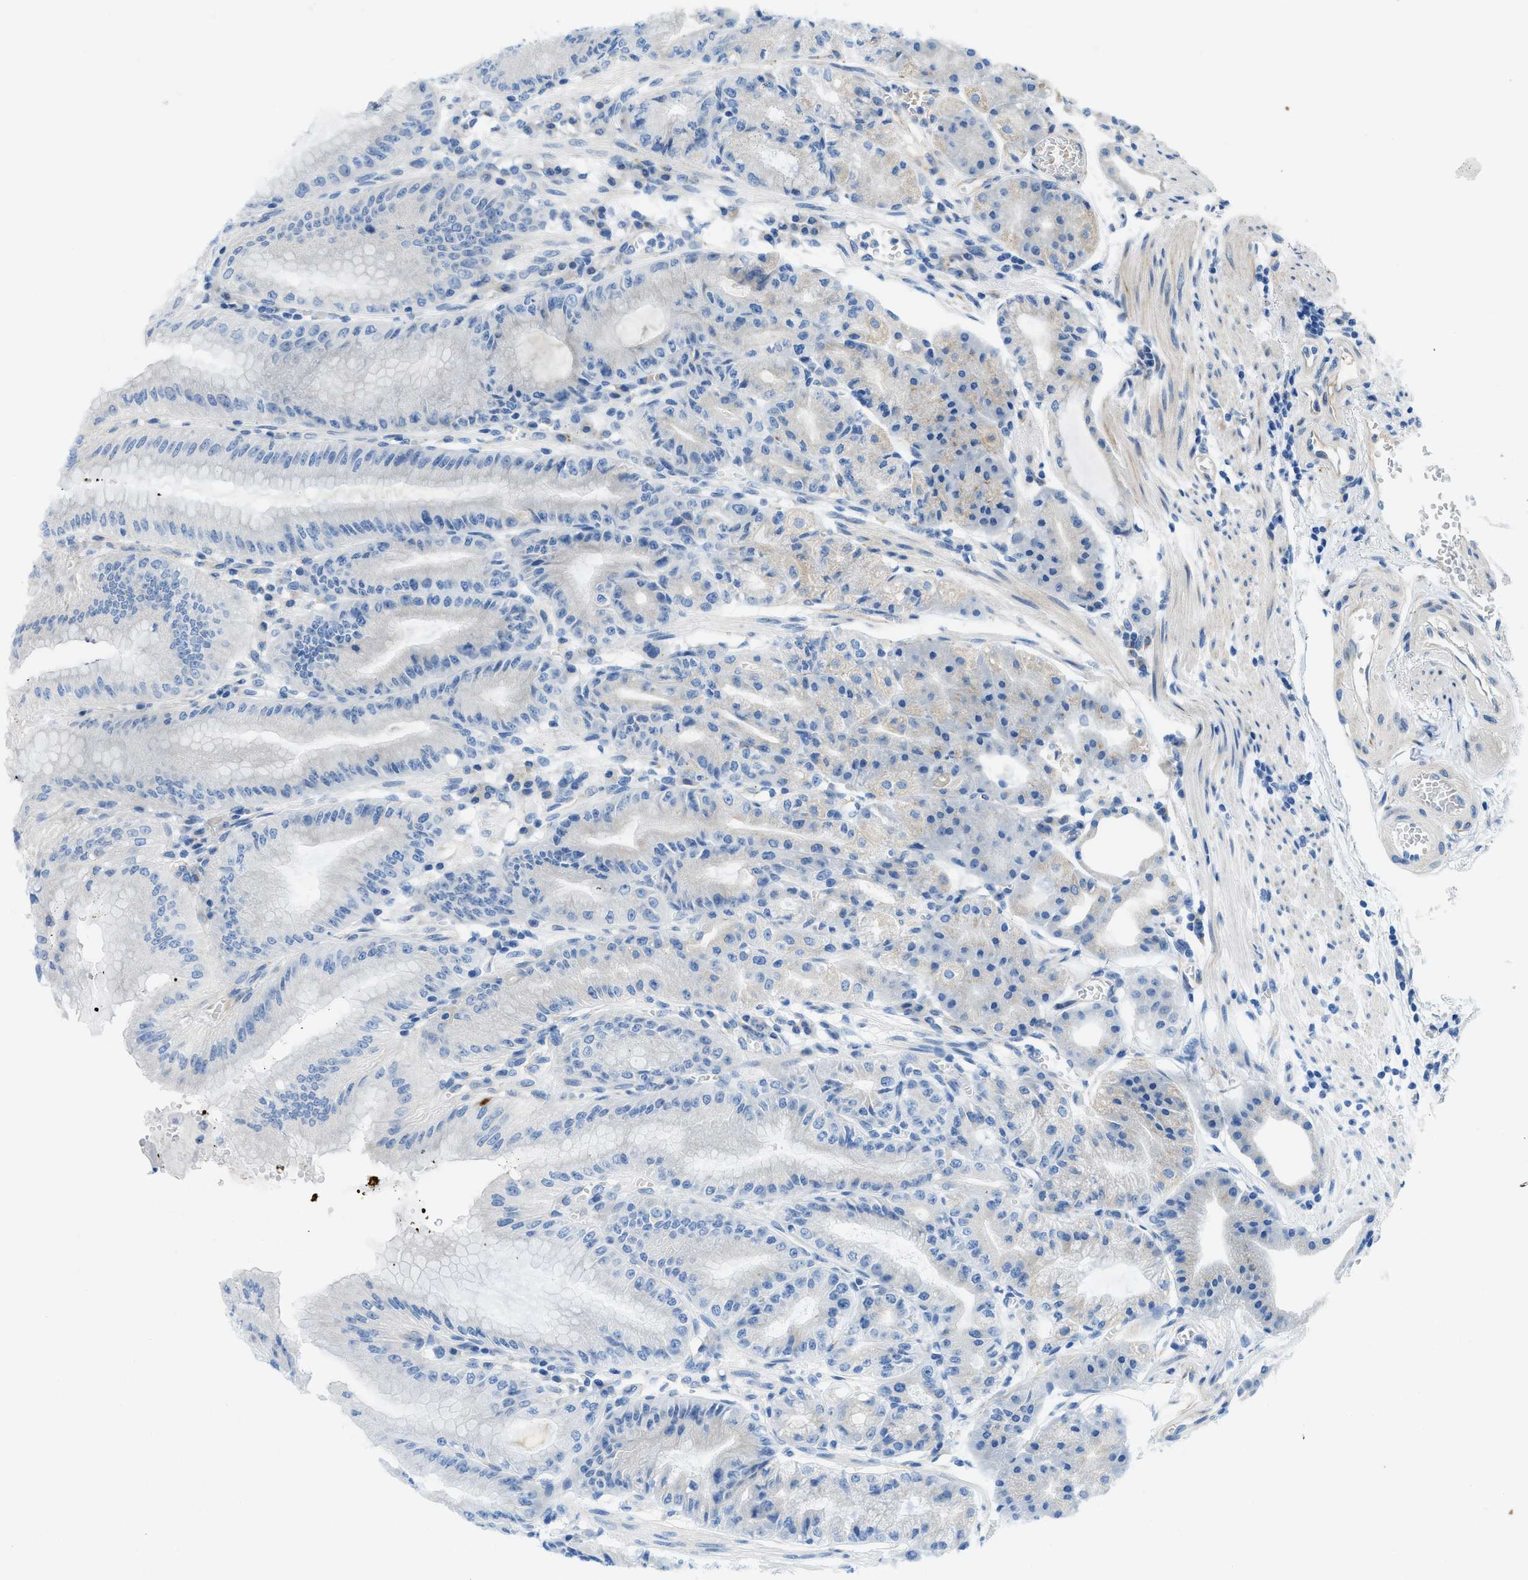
{"staining": {"intensity": "negative", "quantity": "none", "location": "none"}, "tissue": "stomach", "cell_type": "Glandular cells", "image_type": "normal", "snomed": [{"axis": "morphology", "description": "Normal tissue, NOS"}, {"axis": "topography", "description": "Stomach, lower"}], "caption": "The photomicrograph demonstrates no staining of glandular cells in unremarkable stomach.", "gene": "TMEM248", "patient": {"sex": "male", "age": 71}}